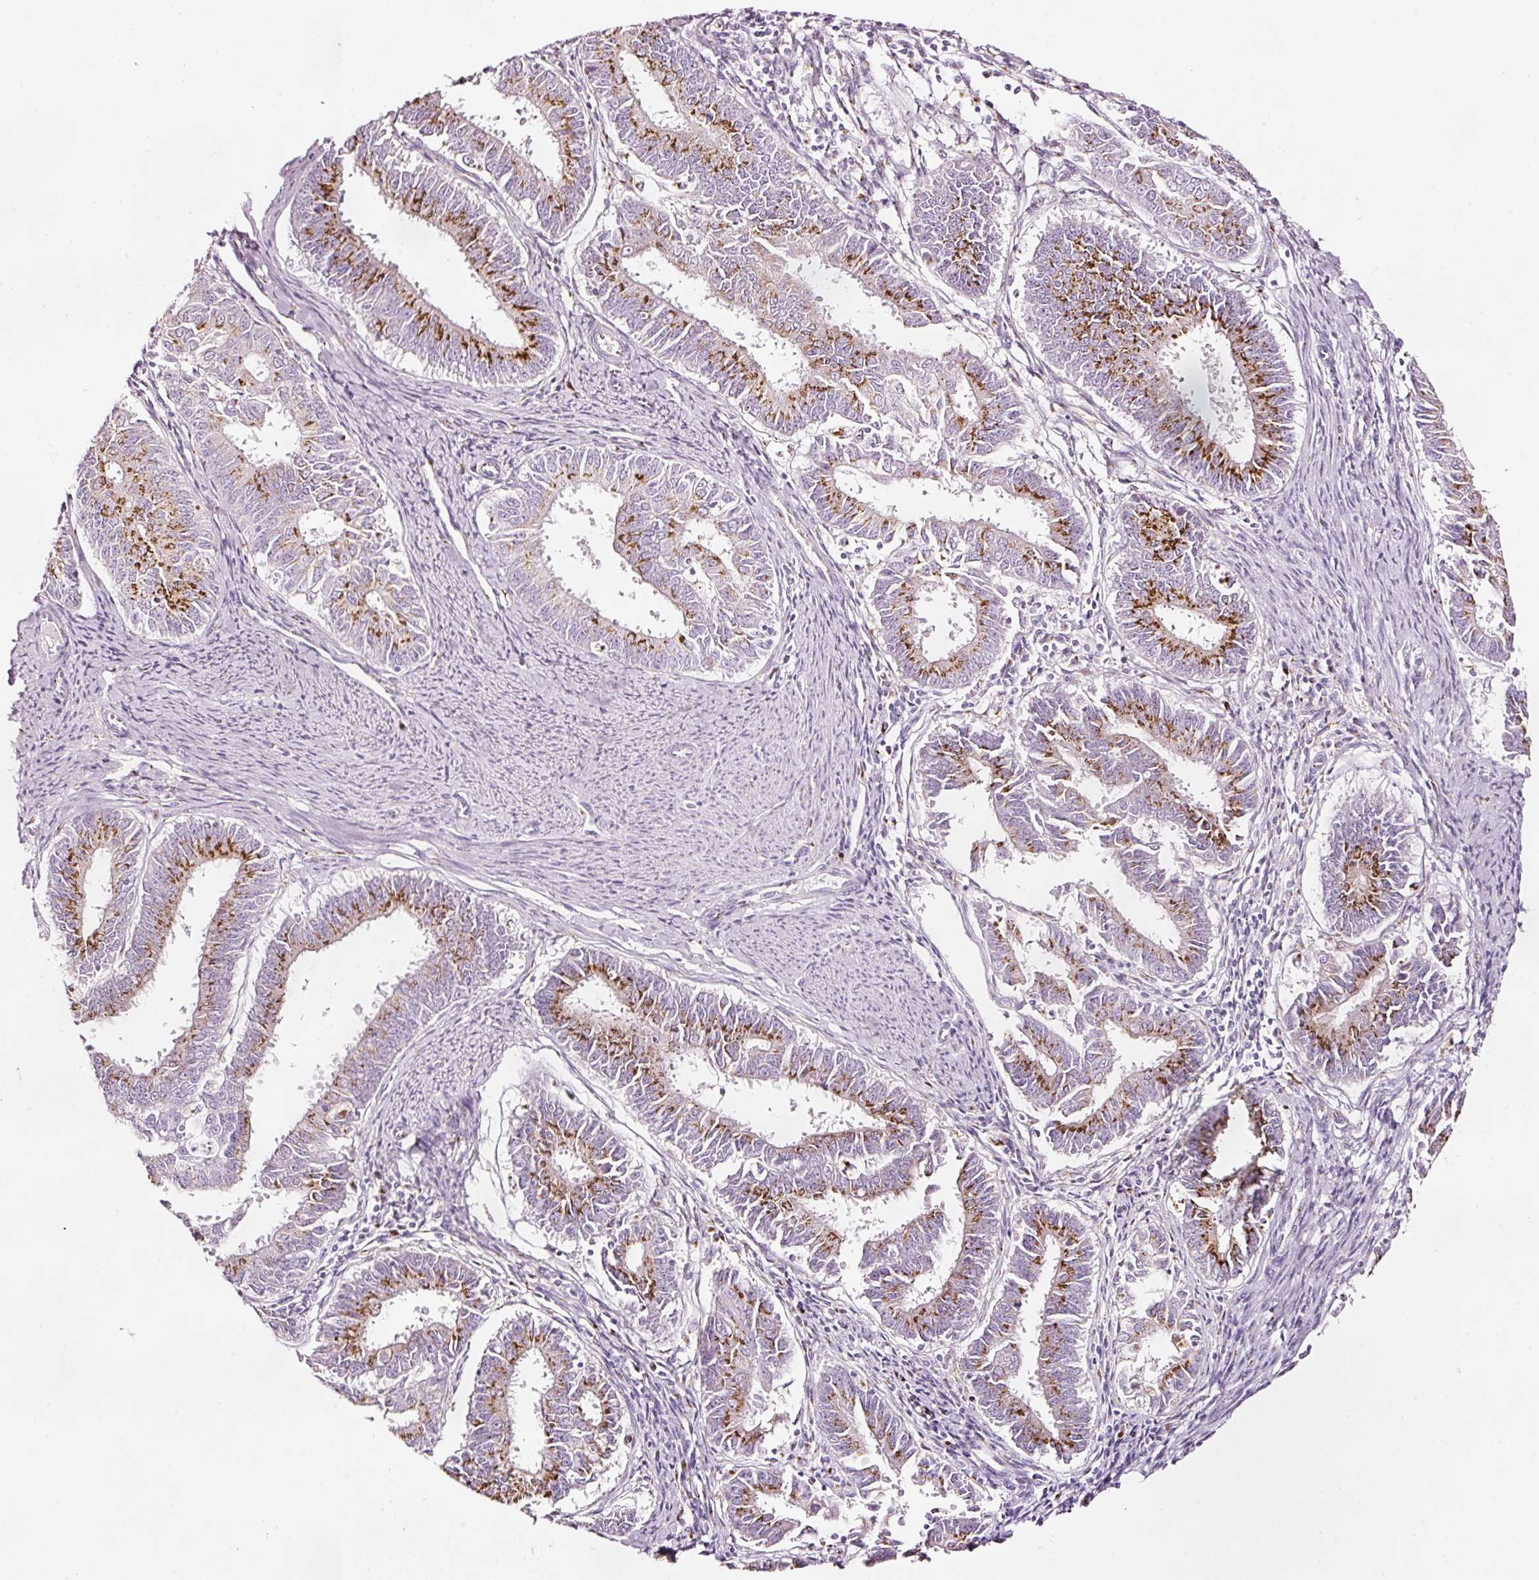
{"staining": {"intensity": "moderate", "quantity": ">75%", "location": "cytoplasmic/membranous"}, "tissue": "endometrial cancer", "cell_type": "Tumor cells", "image_type": "cancer", "snomed": [{"axis": "morphology", "description": "Adenocarcinoma, NOS"}, {"axis": "topography", "description": "Endometrium"}], "caption": "Protein expression analysis of human endometrial adenocarcinoma reveals moderate cytoplasmic/membranous expression in about >75% of tumor cells. (IHC, brightfield microscopy, high magnification).", "gene": "SDF4", "patient": {"sex": "female", "age": 73}}